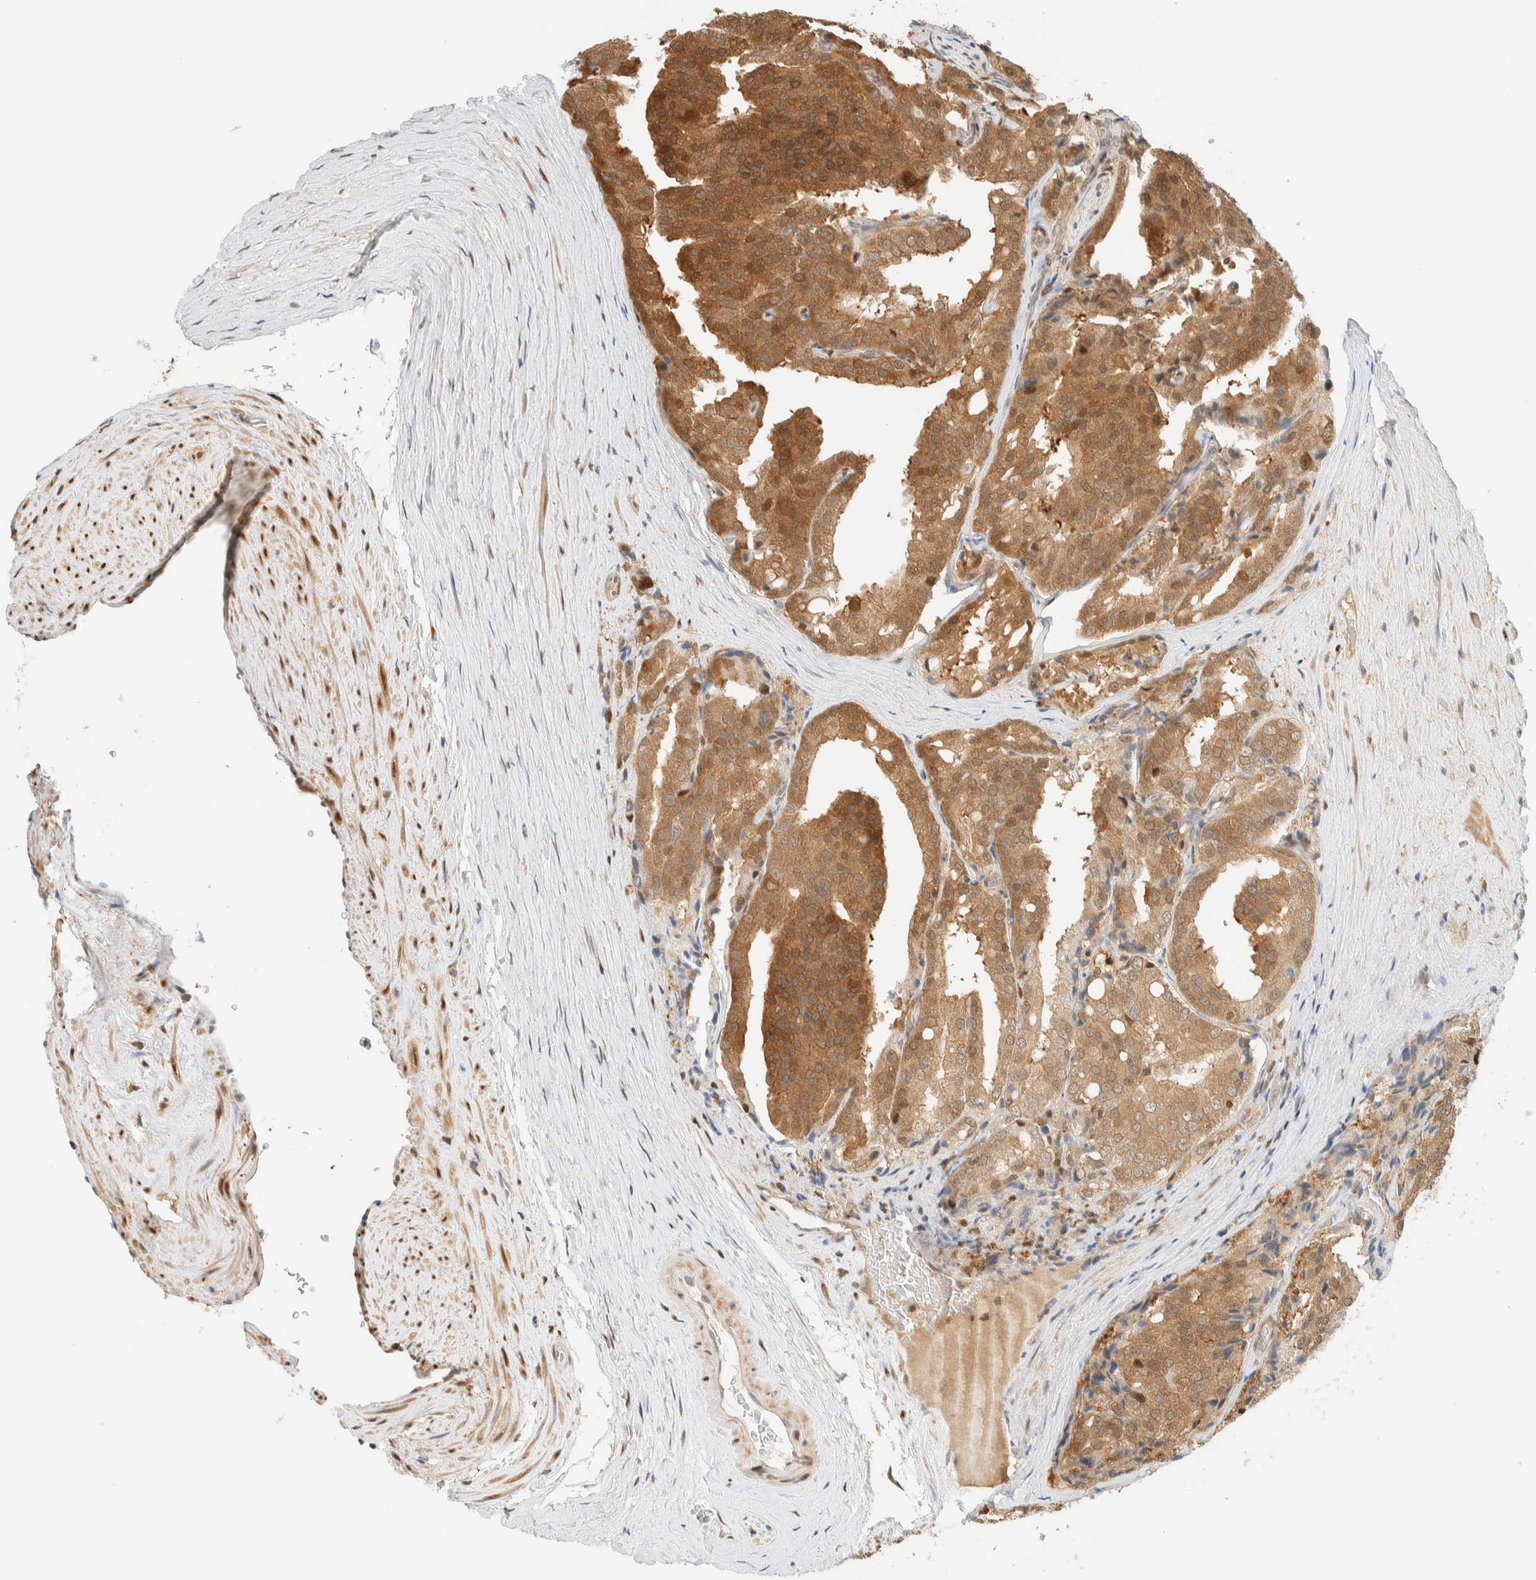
{"staining": {"intensity": "moderate", "quantity": ">75%", "location": "cytoplasmic/membranous,nuclear"}, "tissue": "prostate cancer", "cell_type": "Tumor cells", "image_type": "cancer", "snomed": [{"axis": "morphology", "description": "Adenocarcinoma, High grade"}, {"axis": "topography", "description": "Prostate"}], "caption": "Prostate cancer (high-grade adenocarcinoma) stained with IHC shows moderate cytoplasmic/membranous and nuclear staining in about >75% of tumor cells. The protein of interest is shown in brown color, while the nuclei are stained blue.", "gene": "ZBTB37", "patient": {"sex": "male", "age": 50}}